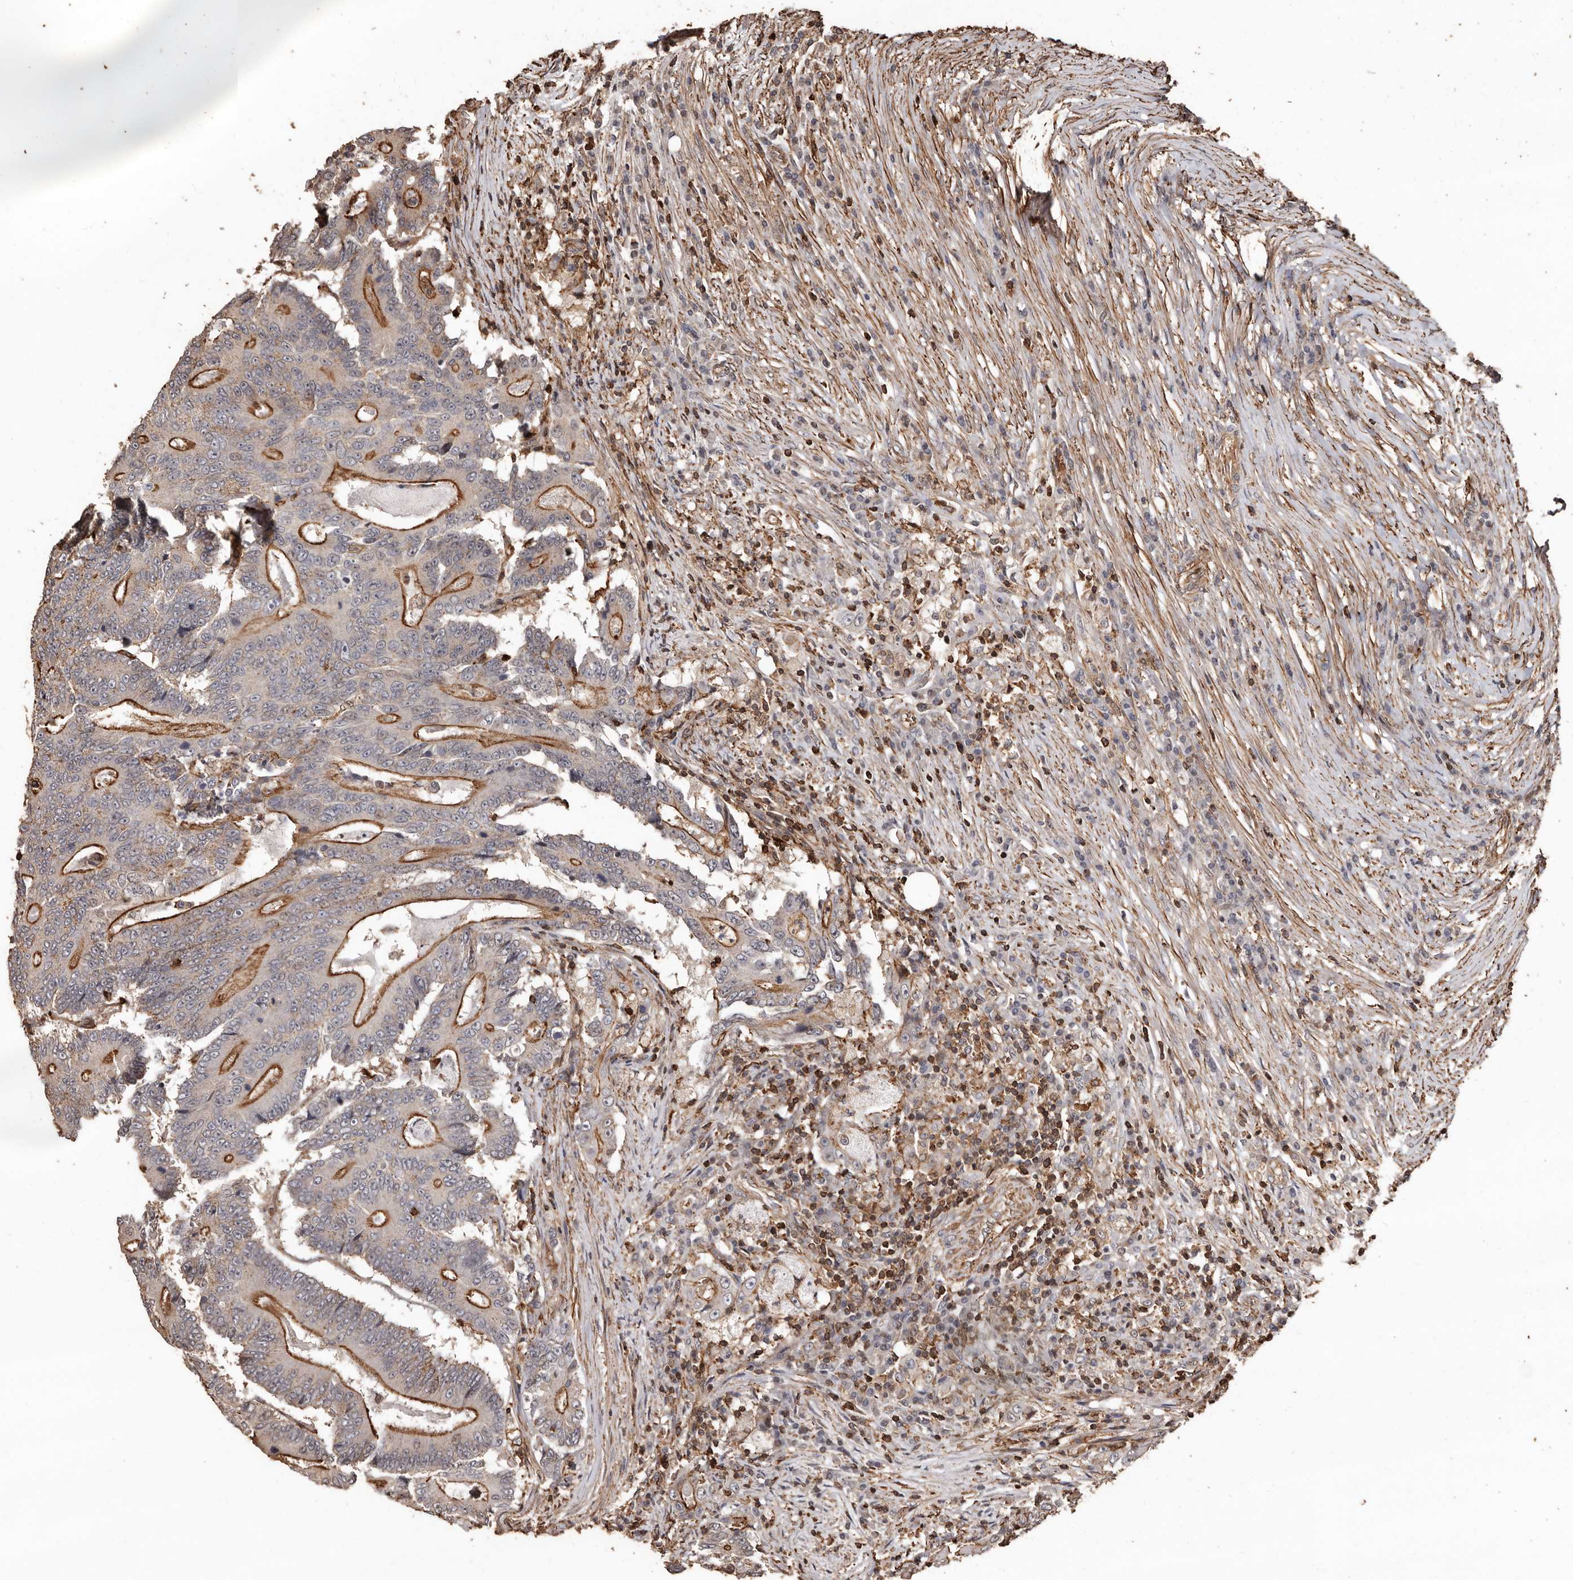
{"staining": {"intensity": "moderate", "quantity": "<25%", "location": "cytoplasmic/membranous"}, "tissue": "colorectal cancer", "cell_type": "Tumor cells", "image_type": "cancer", "snomed": [{"axis": "morphology", "description": "Adenocarcinoma, NOS"}, {"axis": "topography", "description": "Colon"}], "caption": "Tumor cells display low levels of moderate cytoplasmic/membranous expression in approximately <25% of cells in colorectal cancer (adenocarcinoma).", "gene": "GSK3A", "patient": {"sex": "male", "age": 83}}